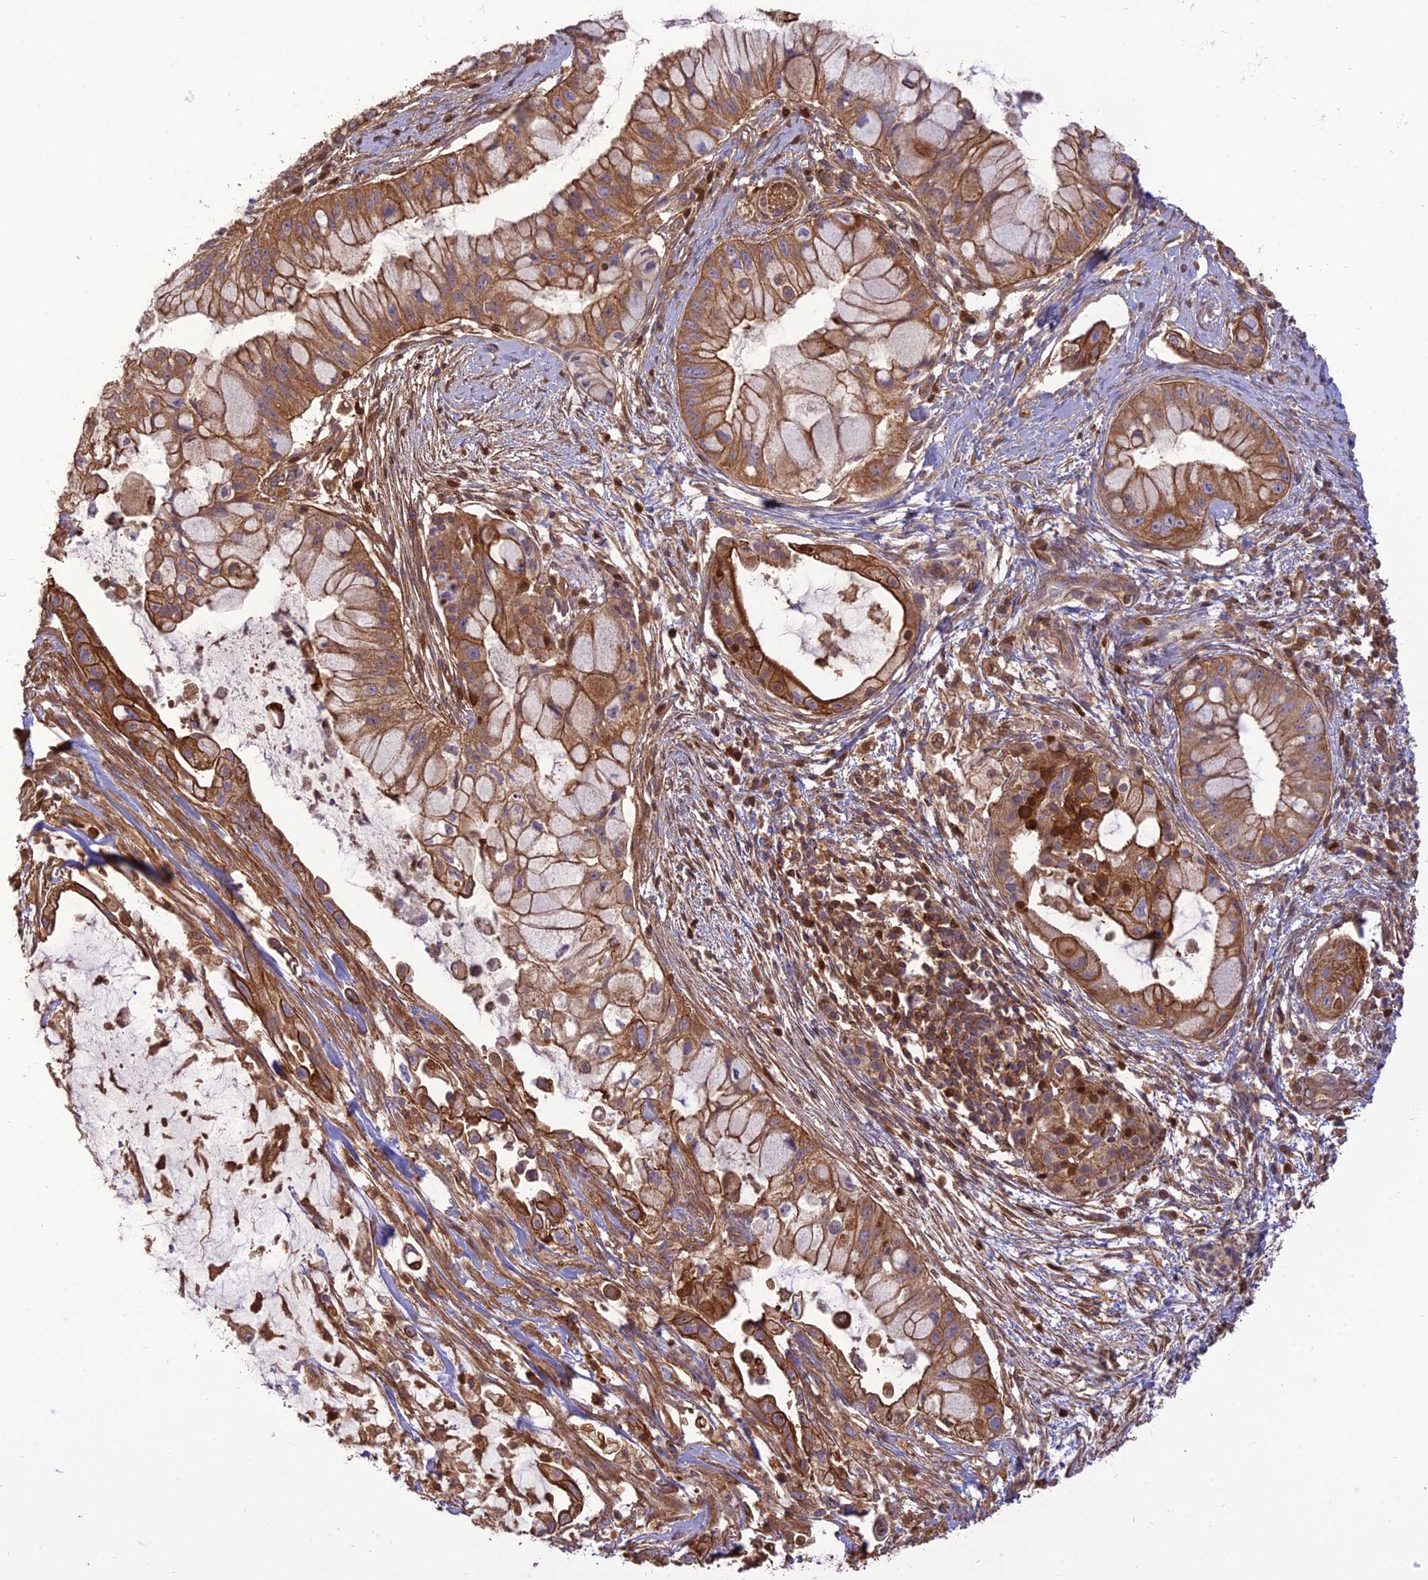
{"staining": {"intensity": "moderate", "quantity": ">75%", "location": "cytoplasmic/membranous"}, "tissue": "pancreatic cancer", "cell_type": "Tumor cells", "image_type": "cancer", "snomed": [{"axis": "morphology", "description": "Adenocarcinoma, NOS"}, {"axis": "topography", "description": "Pancreas"}], "caption": "Pancreatic adenocarcinoma stained for a protein (brown) reveals moderate cytoplasmic/membranous positive staining in approximately >75% of tumor cells.", "gene": "HPSE2", "patient": {"sex": "male", "age": 48}}